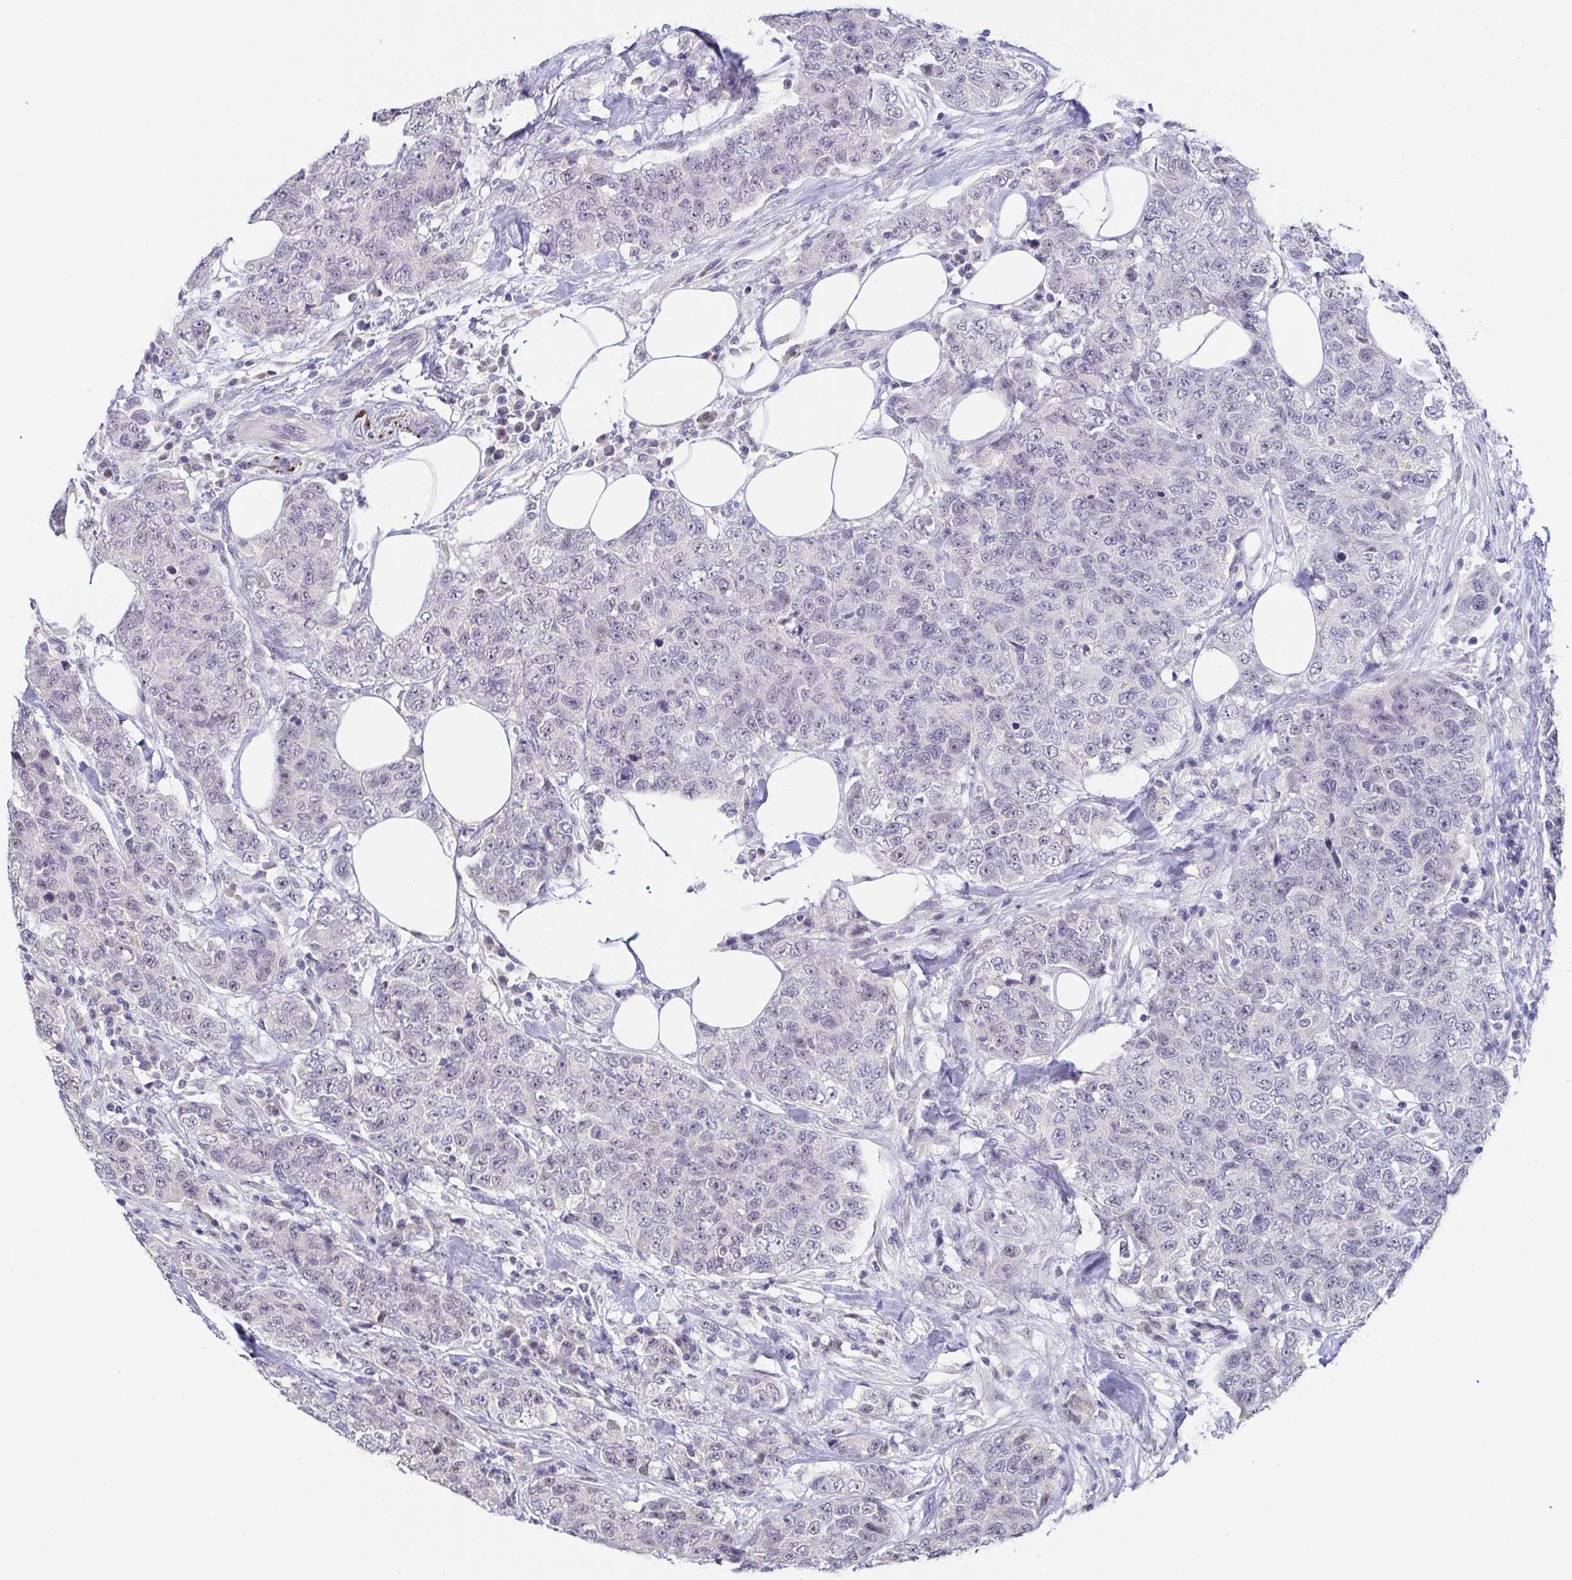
{"staining": {"intensity": "negative", "quantity": "none", "location": "none"}, "tissue": "urothelial cancer", "cell_type": "Tumor cells", "image_type": "cancer", "snomed": [{"axis": "morphology", "description": "Urothelial carcinoma, High grade"}, {"axis": "topography", "description": "Urinary bladder"}], "caption": "This histopathology image is of urothelial cancer stained with IHC to label a protein in brown with the nuclei are counter-stained blue. There is no staining in tumor cells.", "gene": "NEFH", "patient": {"sex": "female", "age": 78}}